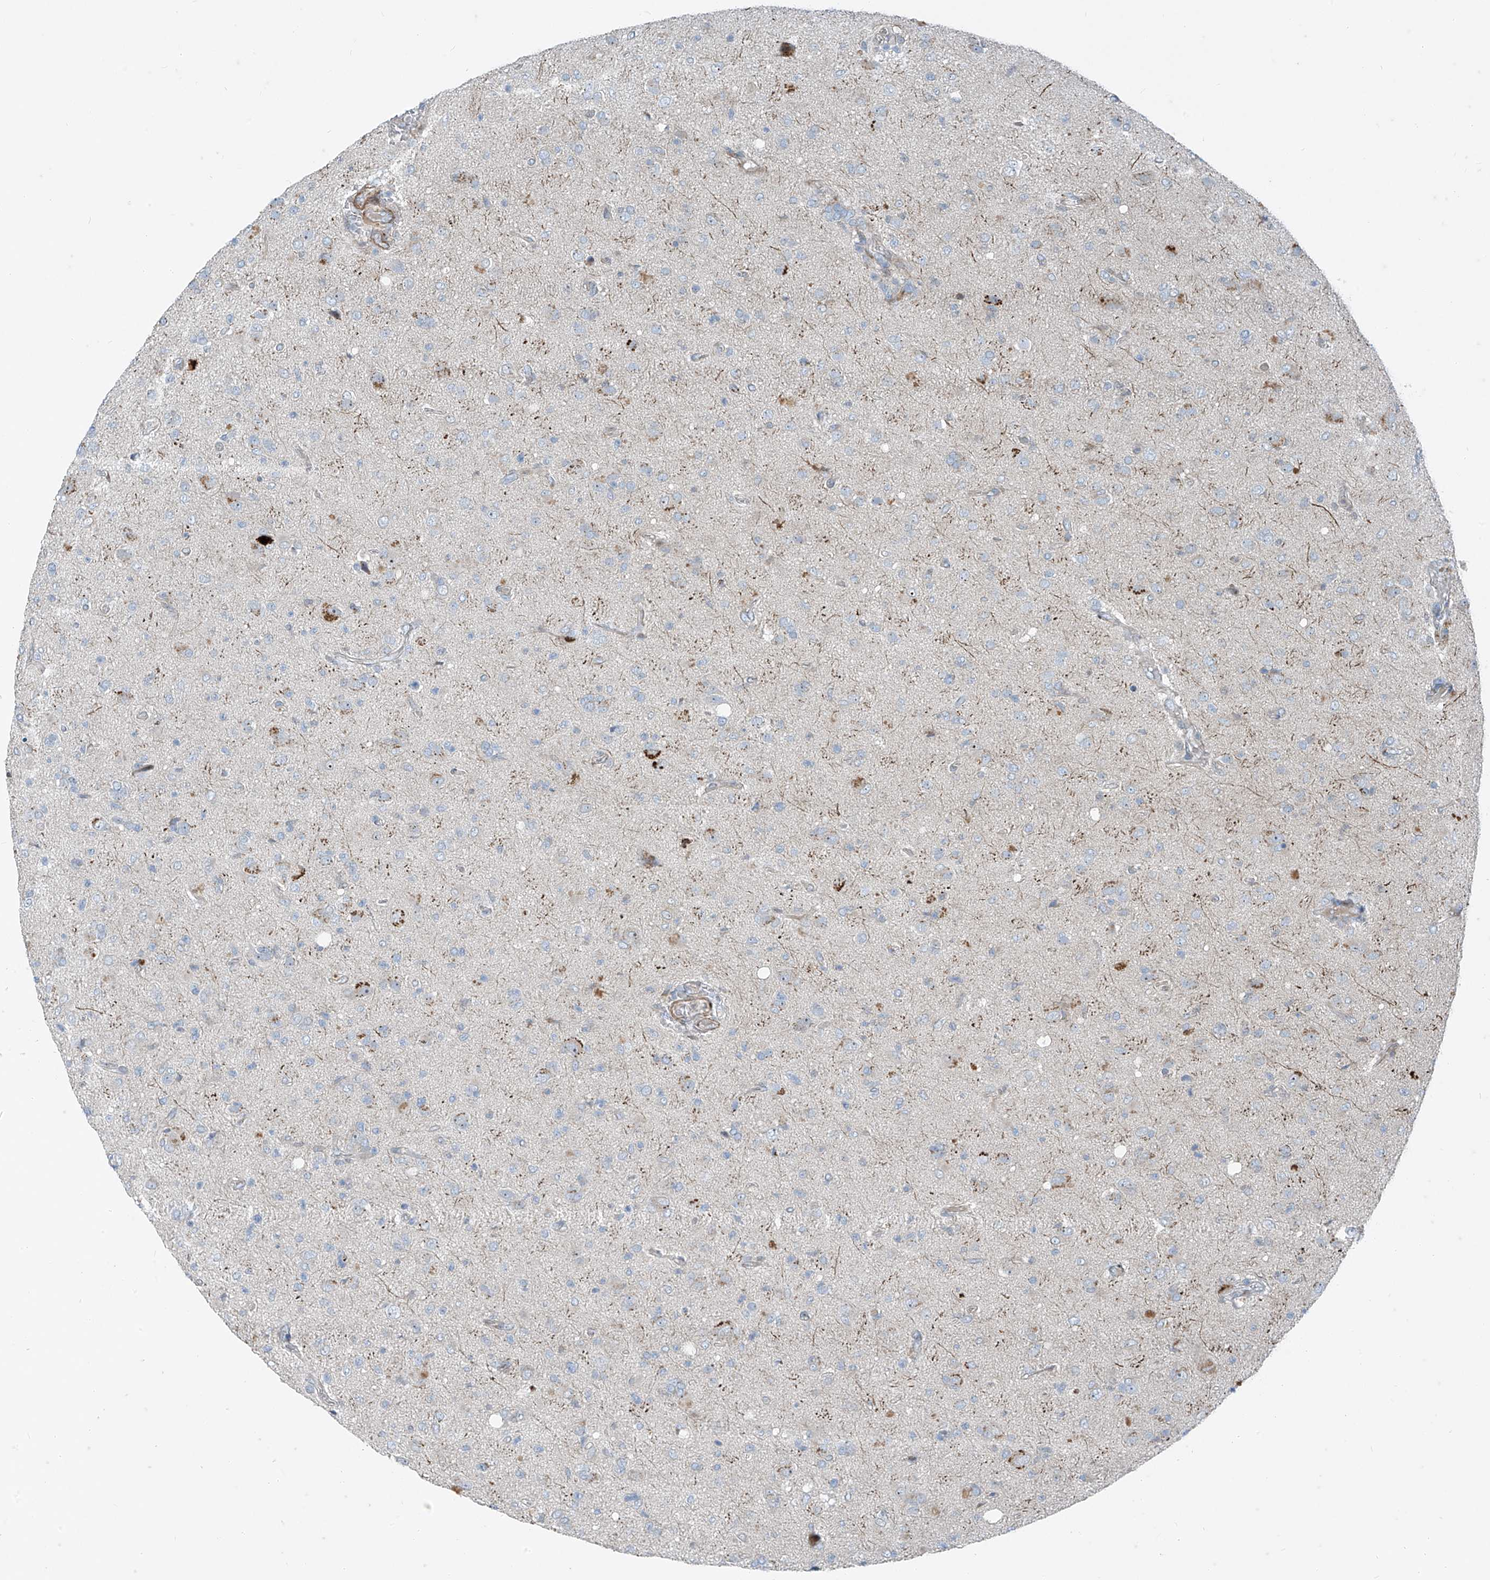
{"staining": {"intensity": "negative", "quantity": "none", "location": "none"}, "tissue": "glioma", "cell_type": "Tumor cells", "image_type": "cancer", "snomed": [{"axis": "morphology", "description": "Glioma, malignant, High grade"}, {"axis": "topography", "description": "Brain"}], "caption": "IHC photomicrograph of human malignant glioma (high-grade) stained for a protein (brown), which exhibits no staining in tumor cells.", "gene": "PPCS", "patient": {"sex": "female", "age": 57}}